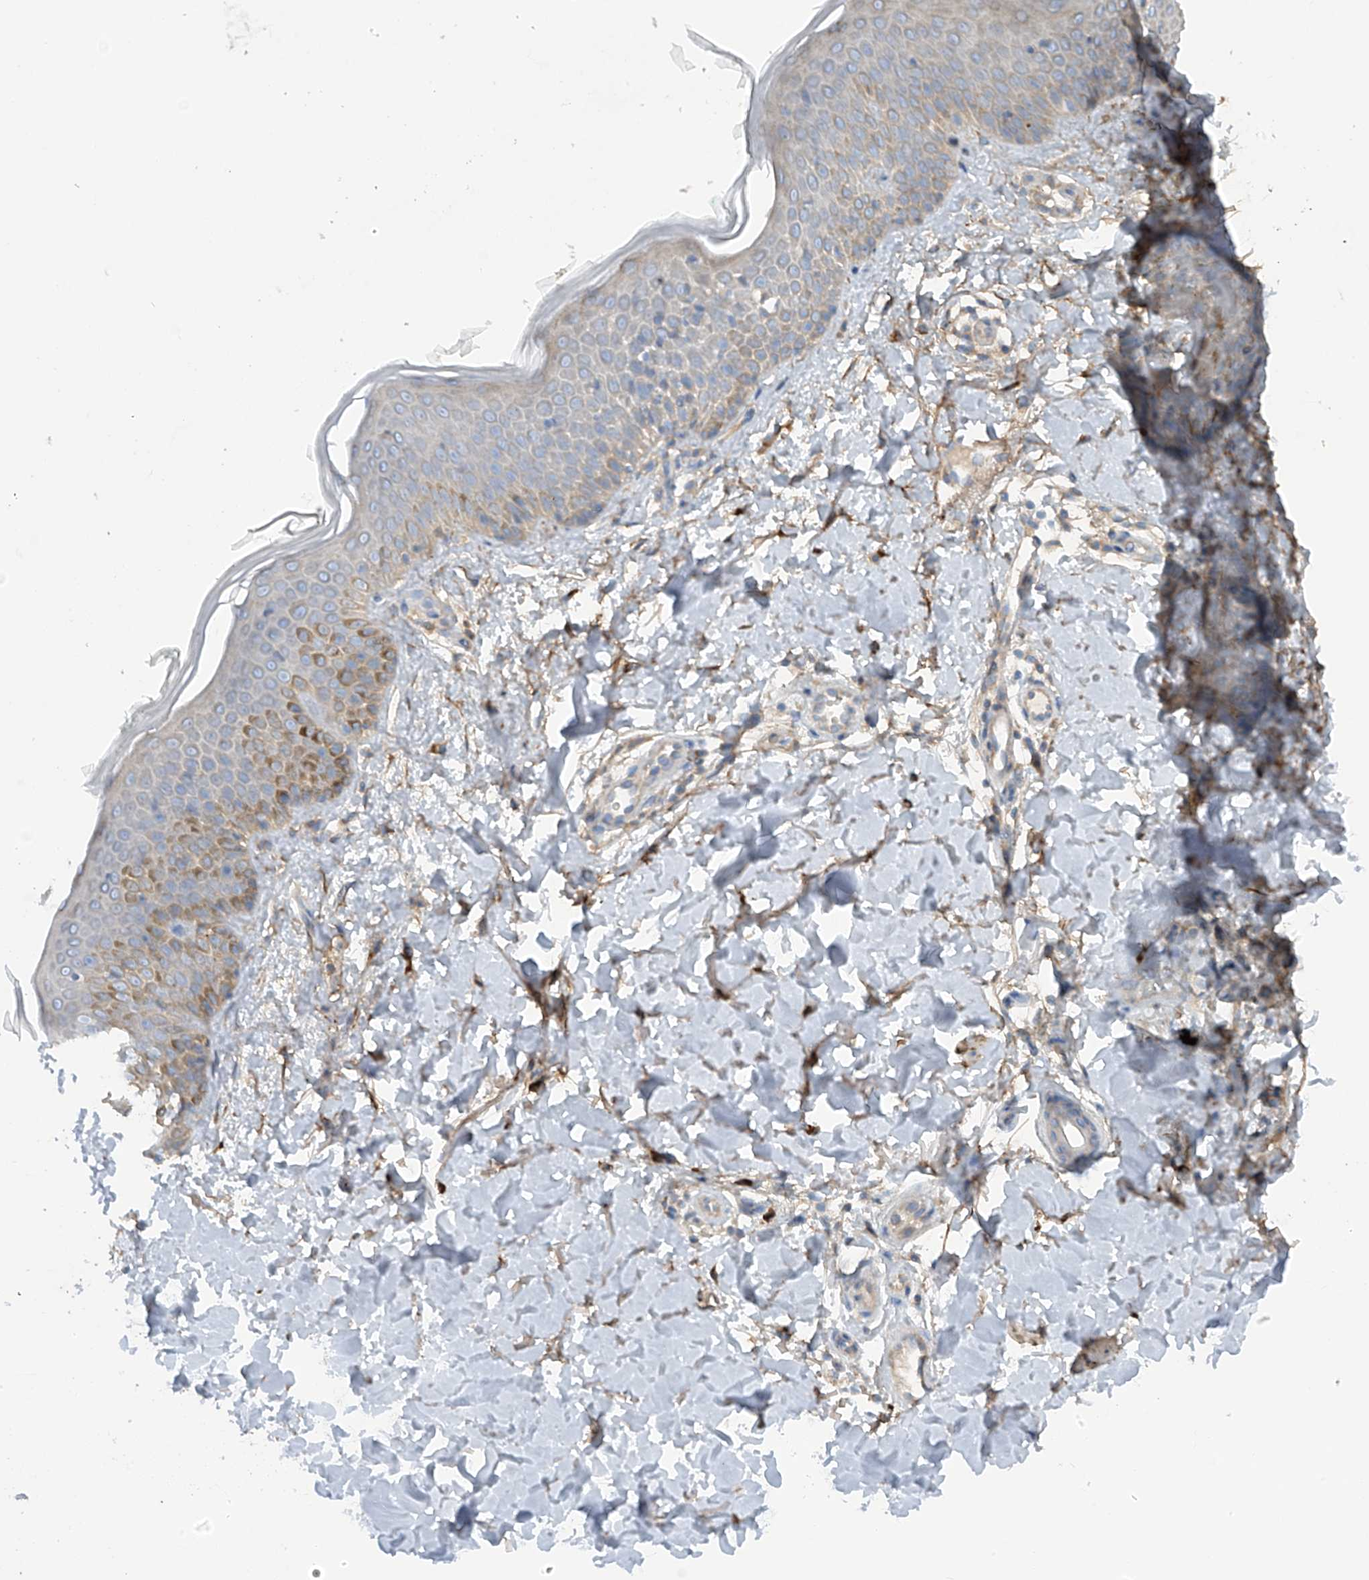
{"staining": {"intensity": "moderate", "quantity": ">75%", "location": "cytoplasmic/membranous"}, "tissue": "skin", "cell_type": "Fibroblasts", "image_type": "normal", "snomed": [{"axis": "morphology", "description": "Normal tissue, NOS"}, {"axis": "topography", "description": "Skin"}], "caption": "An immunohistochemistry histopathology image of normal tissue is shown. Protein staining in brown labels moderate cytoplasmic/membranous positivity in skin within fibroblasts.", "gene": "GALNTL6", "patient": {"sex": "male", "age": 37}}